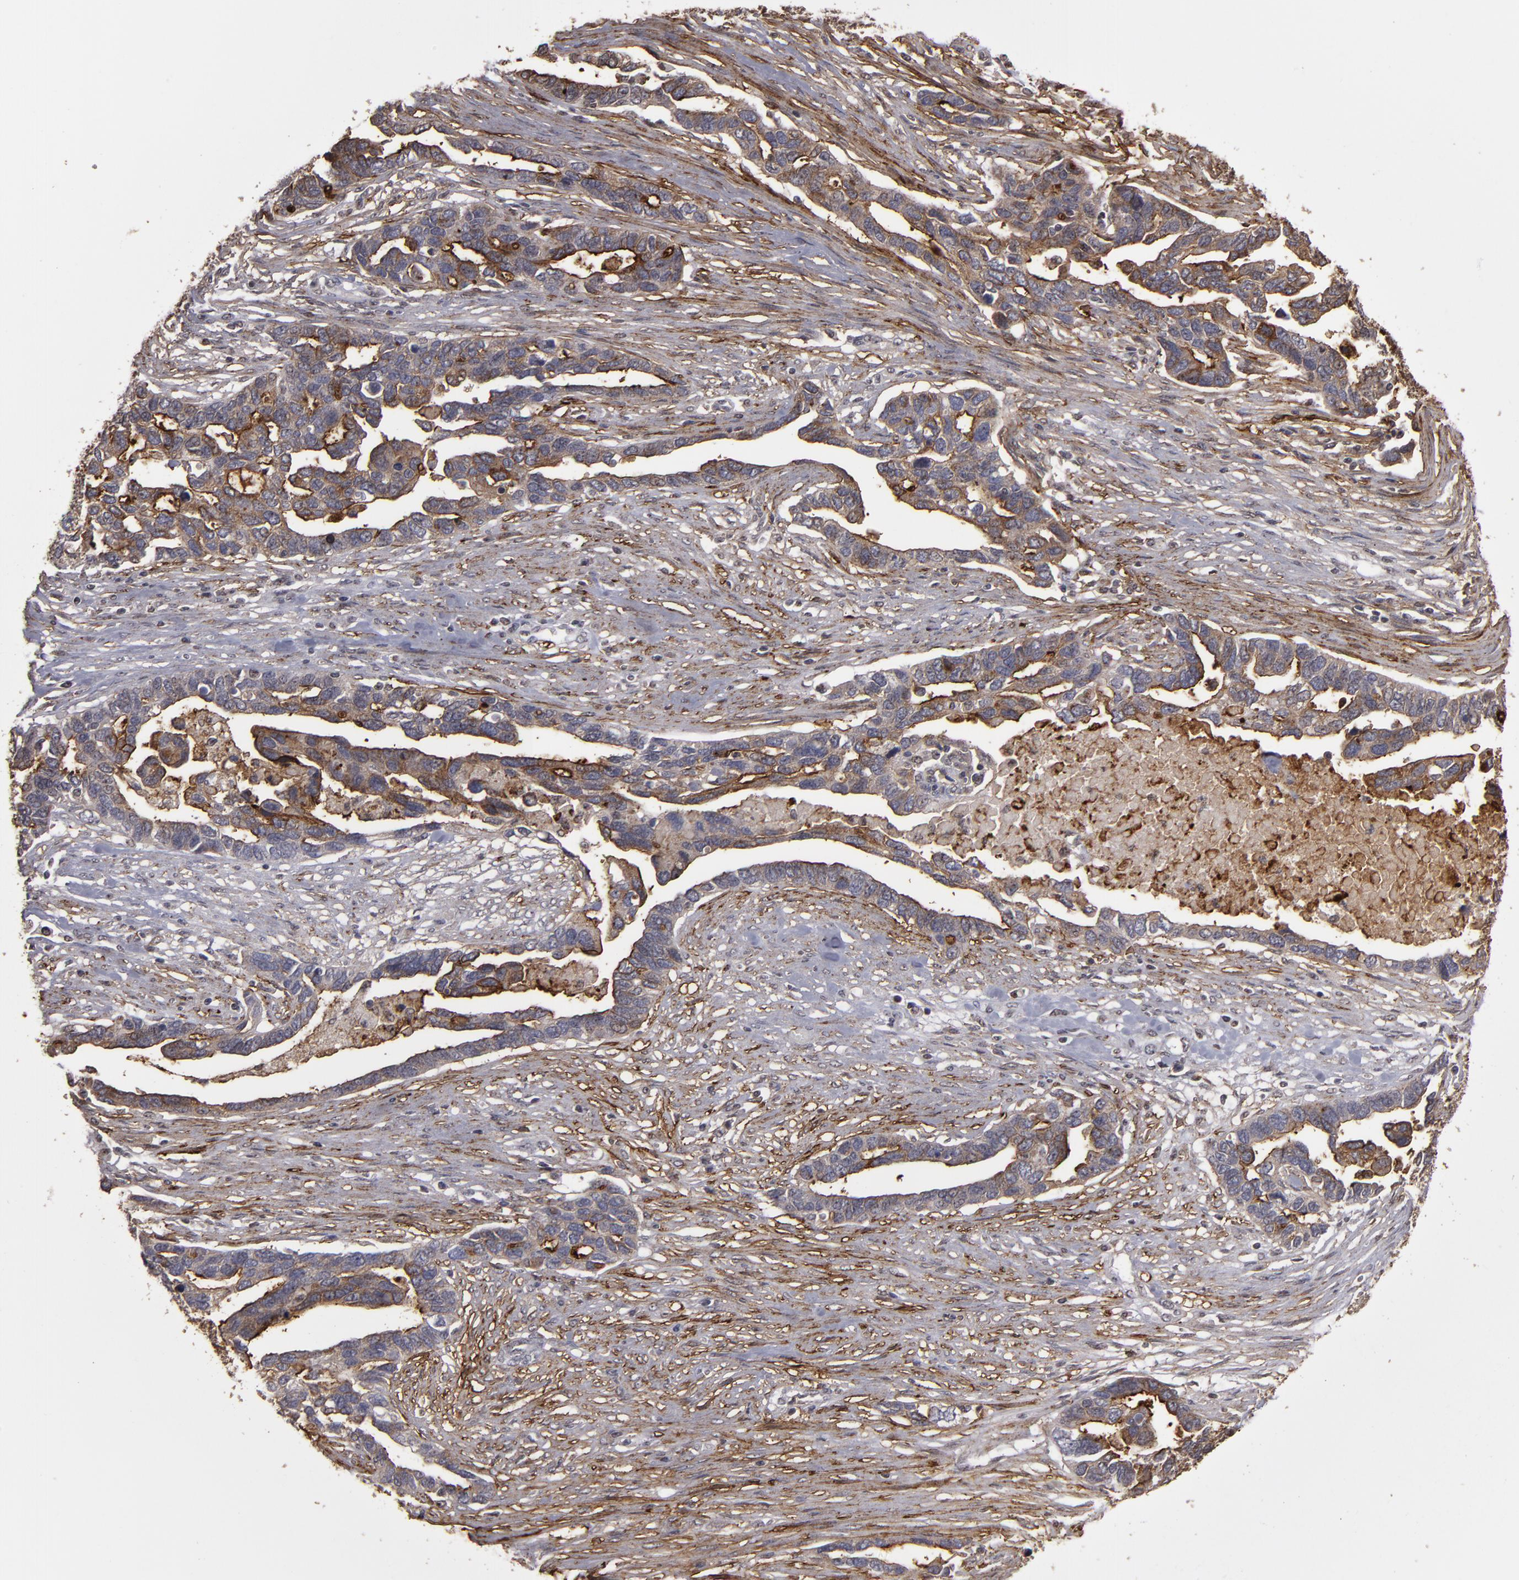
{"staining": {"intensity": "moderate", "quantity": ">75%", "location": "cytoplasmic/membranous"}, "tissue": "ovarian cancer", "cell_type": "Tumor cells", "image_type": "cancer", "snomed": [{"axis": "morphology", "description": "Cystadenocarcinoma, serous, NOS"}, {"axis": "topography", "description": "Ovary"}], "caption": "IHC image of ovarian cancer stained for a protein (brown), which displays medium levels of moderate cytoplasmic/membranous positivity in approximately >75% of tumor cells.", "gene": "CD55", "patient": {"sex": "female", "age": 54}}